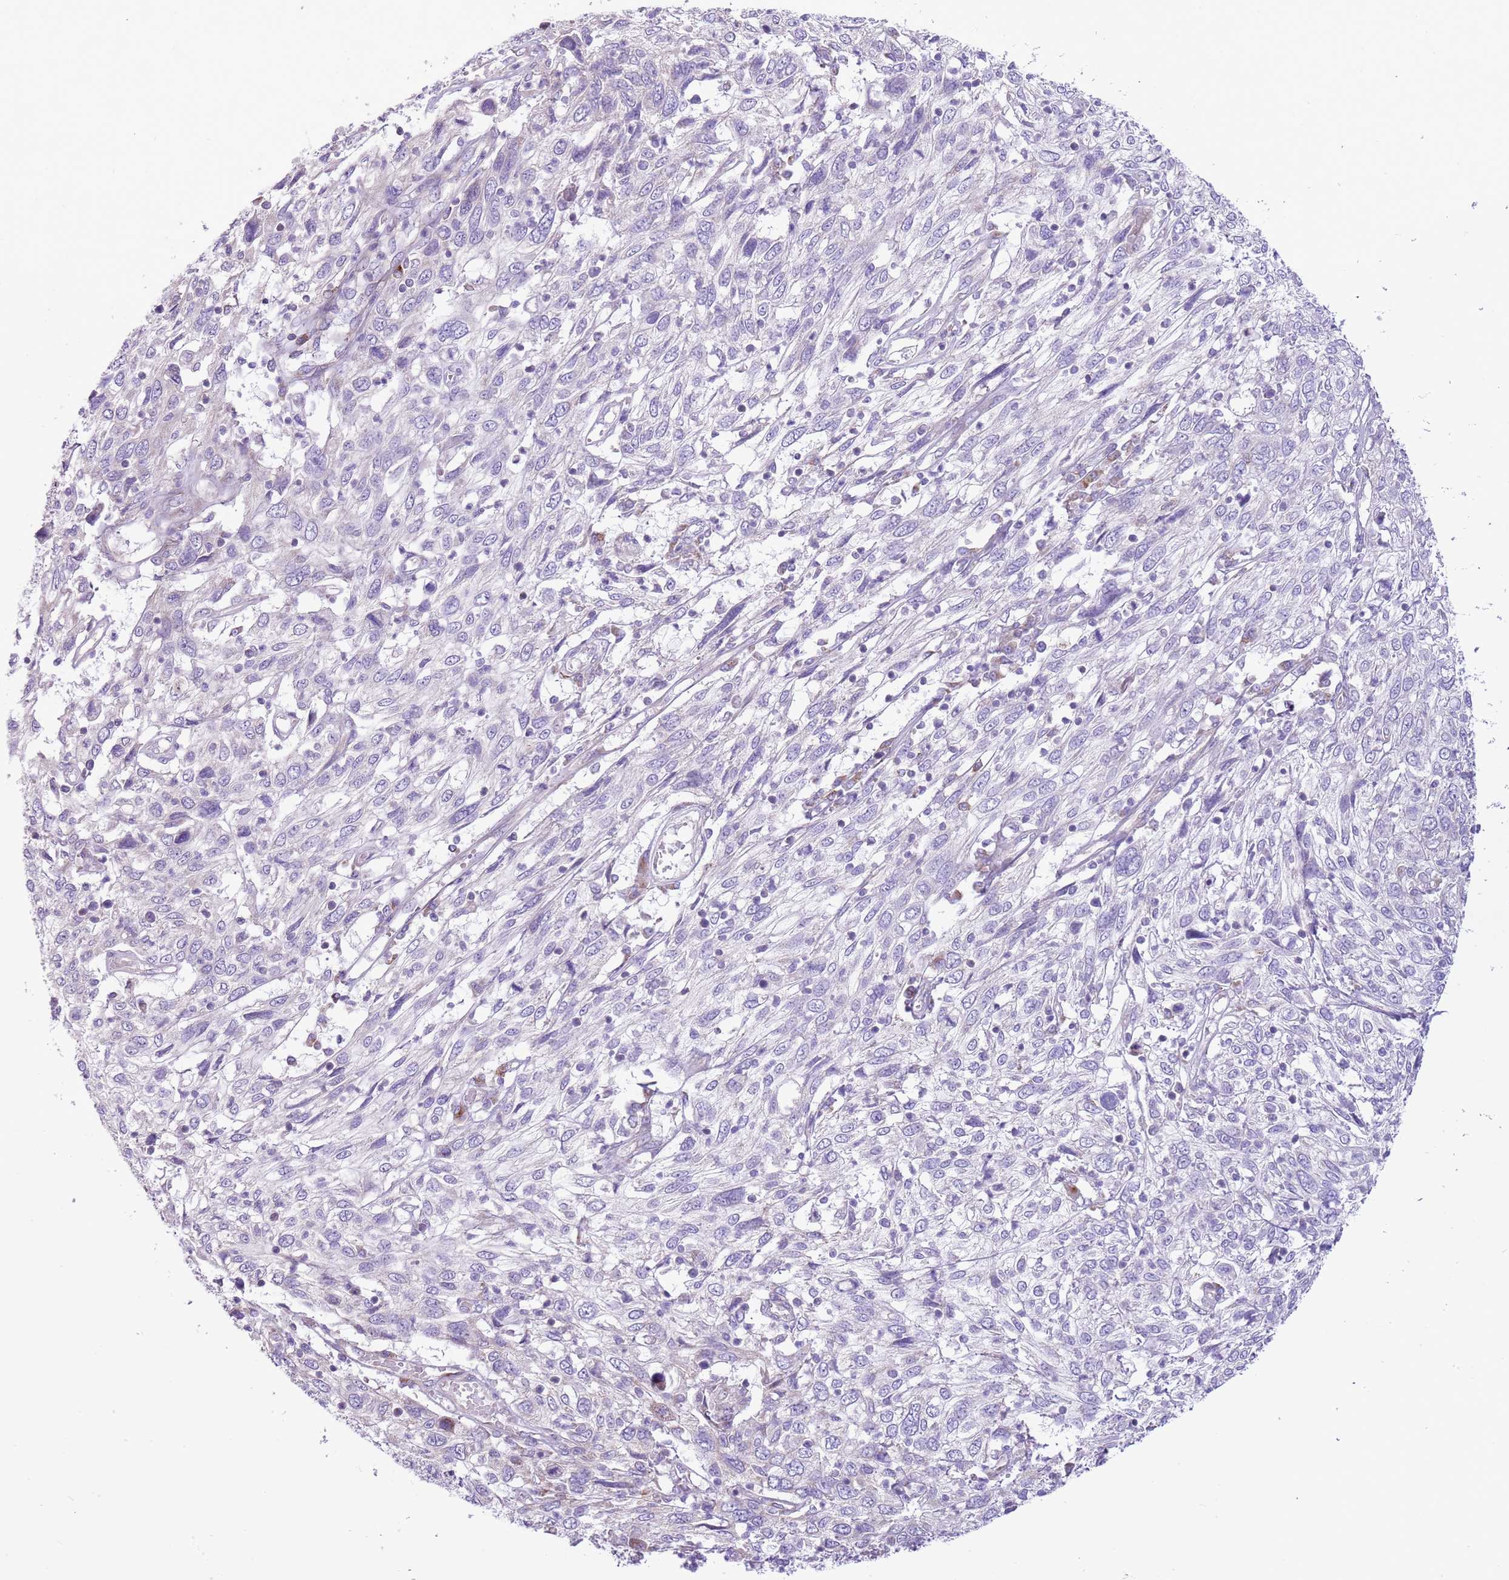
{"staining": {"intensity": "negative", "quantity": "none", "location": "none"}, "tissue": "cervical cancer", "cell_type": "Tumor cells", "image_type": "cancer", "snomed": [{"axis": "morphology", "description": "Squamous cell carcinoma, NOS"}, {"axis": "topography", "description": "Cervix"}], "caption": "Human cervical cancer stained for a protein using immunohistochemistry (IHC) exhibits no expression in tumor cells.", "gene": "OAZ2", "patient": {"sex": "female", "age": 46}}